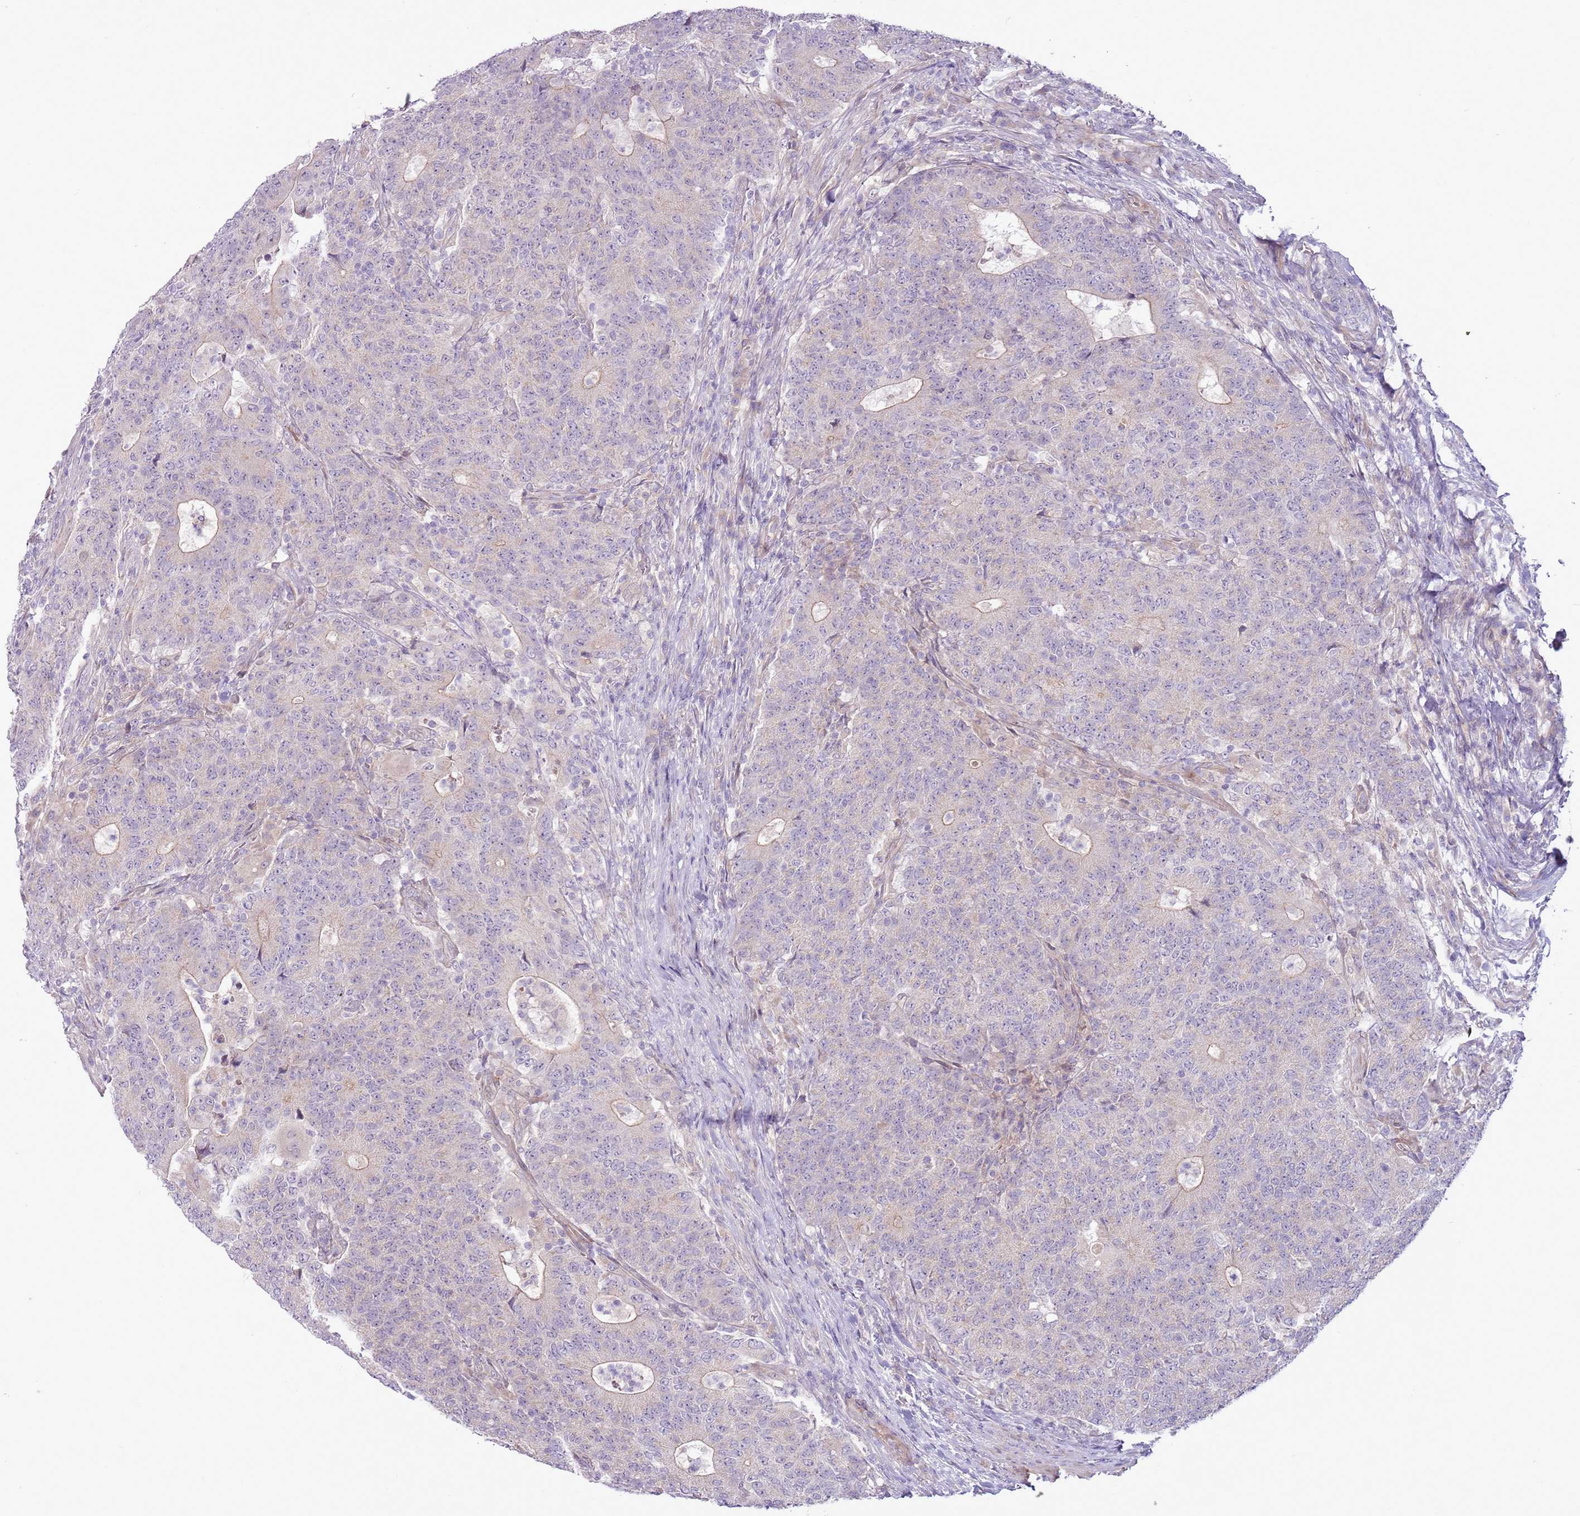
{"staining": {"intensity": "weak", "quantity": "<25%", "location": "cytoplasmic/membranous"}, "tissue": "colorectal cancer", "cell_type": "Tumor cells", "image_type": "cancer", "snomed": [{"axis": "morphology", "description": "Adenocarcinoma, NOS"}, {"axis": "topography", "description": "Colon"}], "caption": "Tumor cells are negative for brown protein staining in adenocarcinoma (colorectal). (DAB immunohistochemistry visualized using brightfield microscopy, high magnification).", "gene": "MRO", "patient": {"sex": "female", "age": 75}}